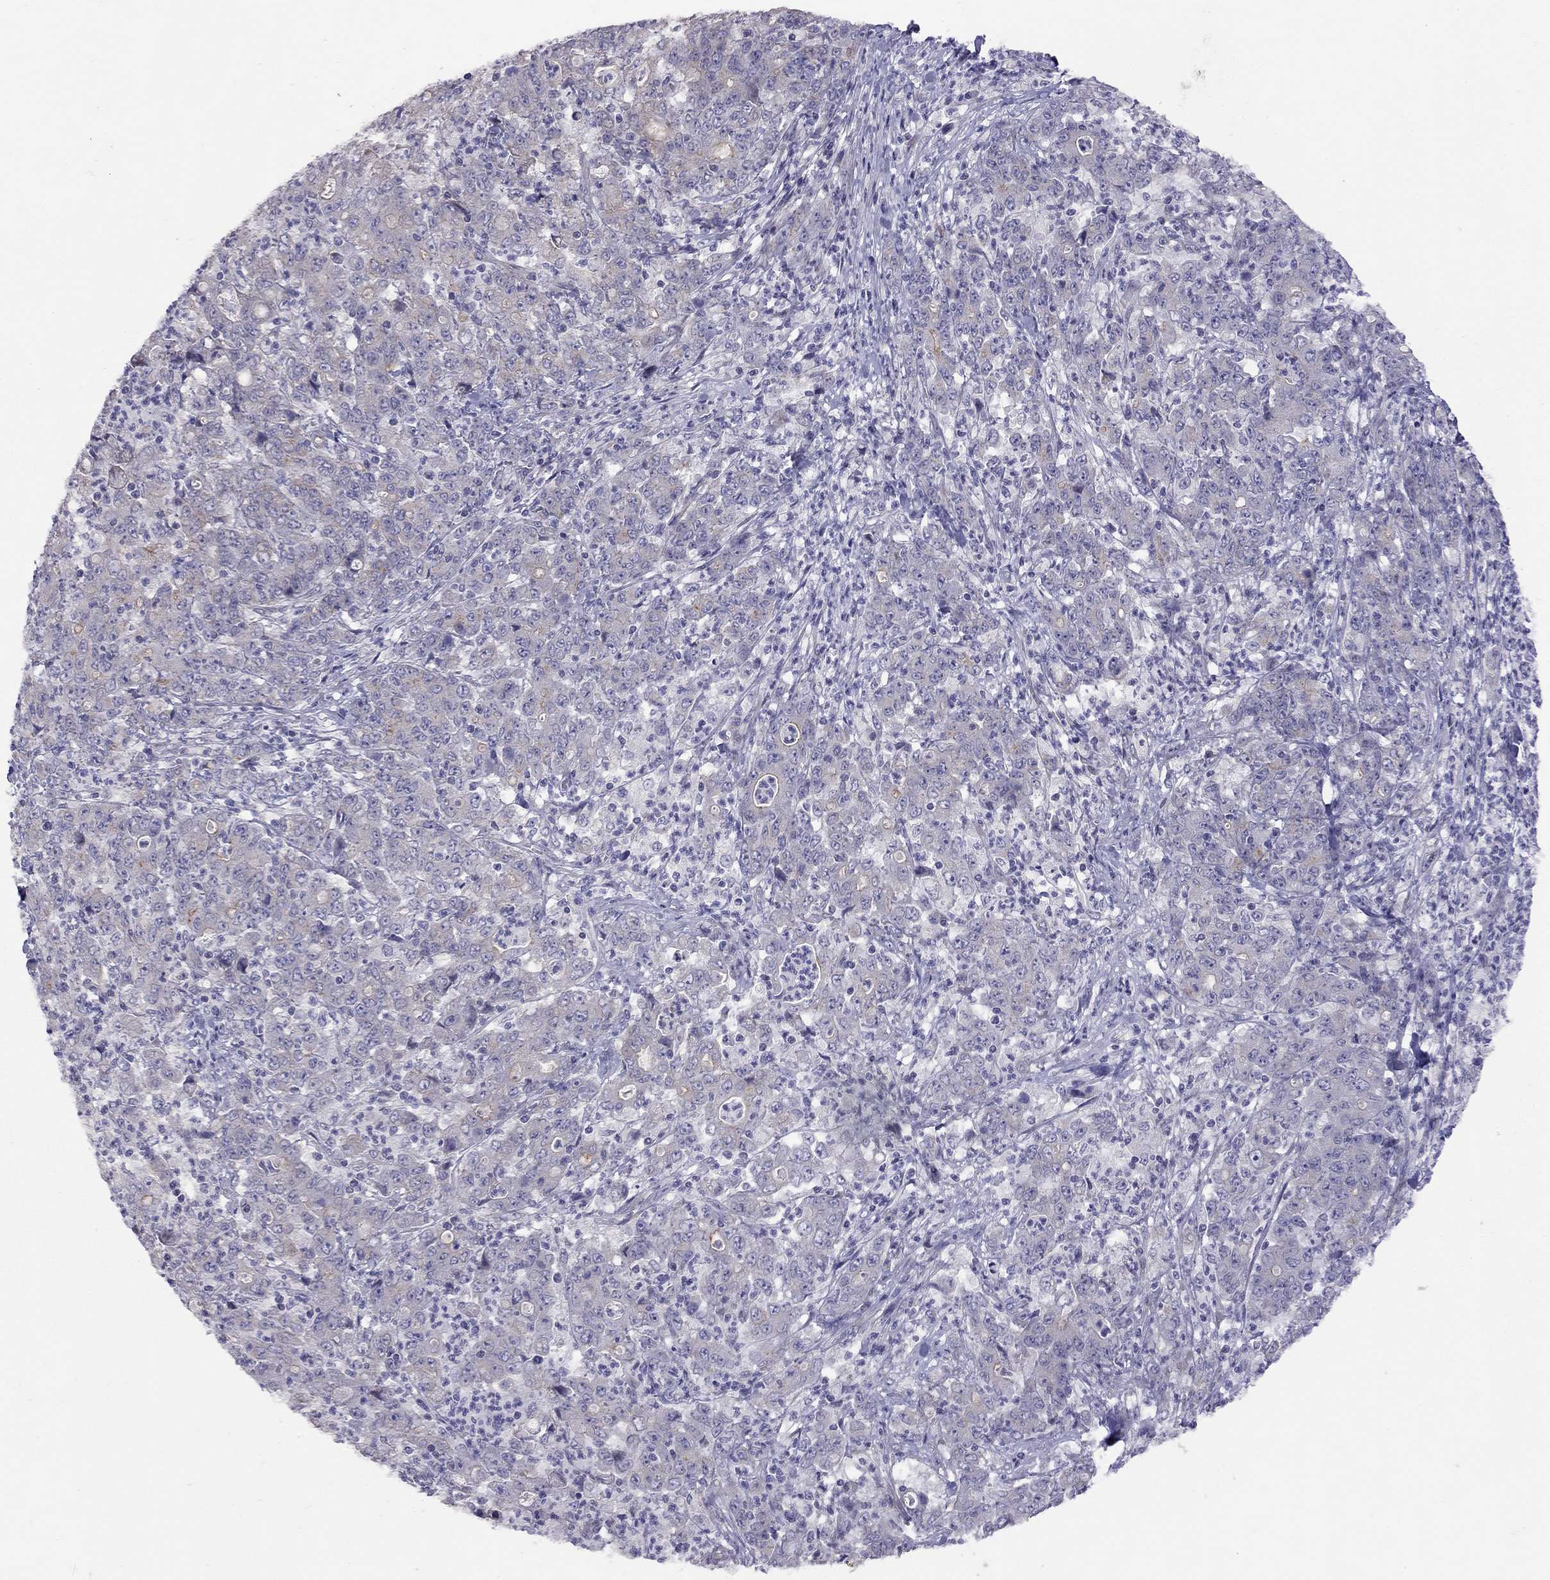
{"staining": {"intensity": "negative", "quantity": "none", "location": "none"}, "tissue": "stomach cancer", "cell_type": "Tumor cells", "image_type": "cancer", "snomed": [{"axis": "morphology", "description": "Adenocarcinoma, NOS"}, {"axis": "topography", "description": "Stomach, lower"}], "caption": "Immunohistochemistry photomicrograph of neoplastic tissue: stomach cancer stained with DAB (3,3'-diaminobenzidine) demonstrates no significant protein staining in tumor cells.", "gene": "SYTL2", "patient": {"sex": "female", "age": 71}}